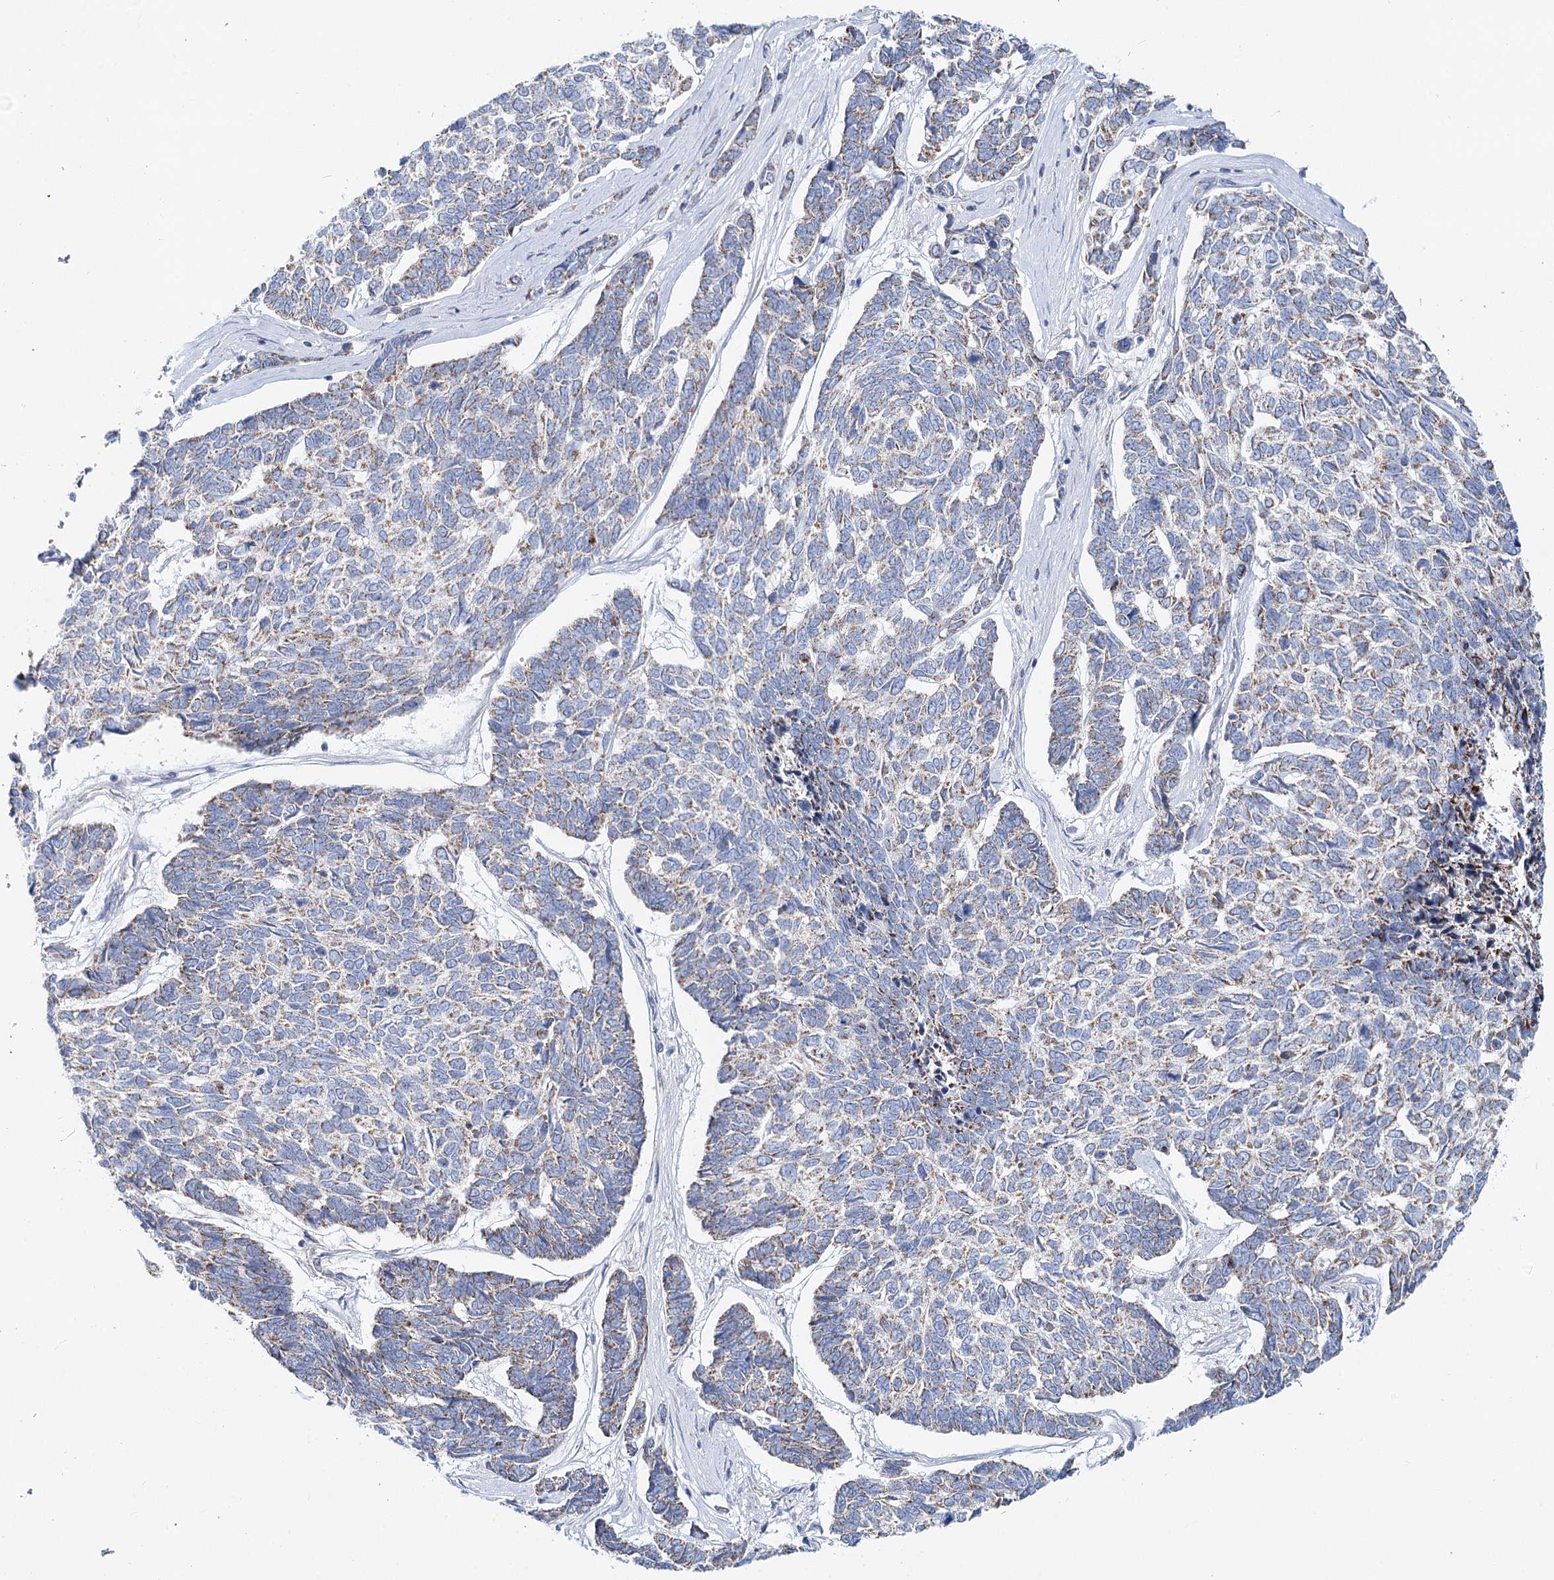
{"staining": {"intensity": "moderate", "quantity": "<25%", "location": "cytoplasmic/membranous"}, "tissue": "skin cancer", "cell_type": "Tumor cells", "image_type": "cancer", "snomed": [{"axis": "morphology", "description": "Basal cell carcinoma"}, {"axis": "topography", "description": "Skin"}], "caption": "Tumor cells show moderate cytoplasmic/membranous staining in about <25% of cells in skin cancer (basal cell carcinoma).", "gene": "MCCC2", "patient": {"sex": "female", "age": 65}}